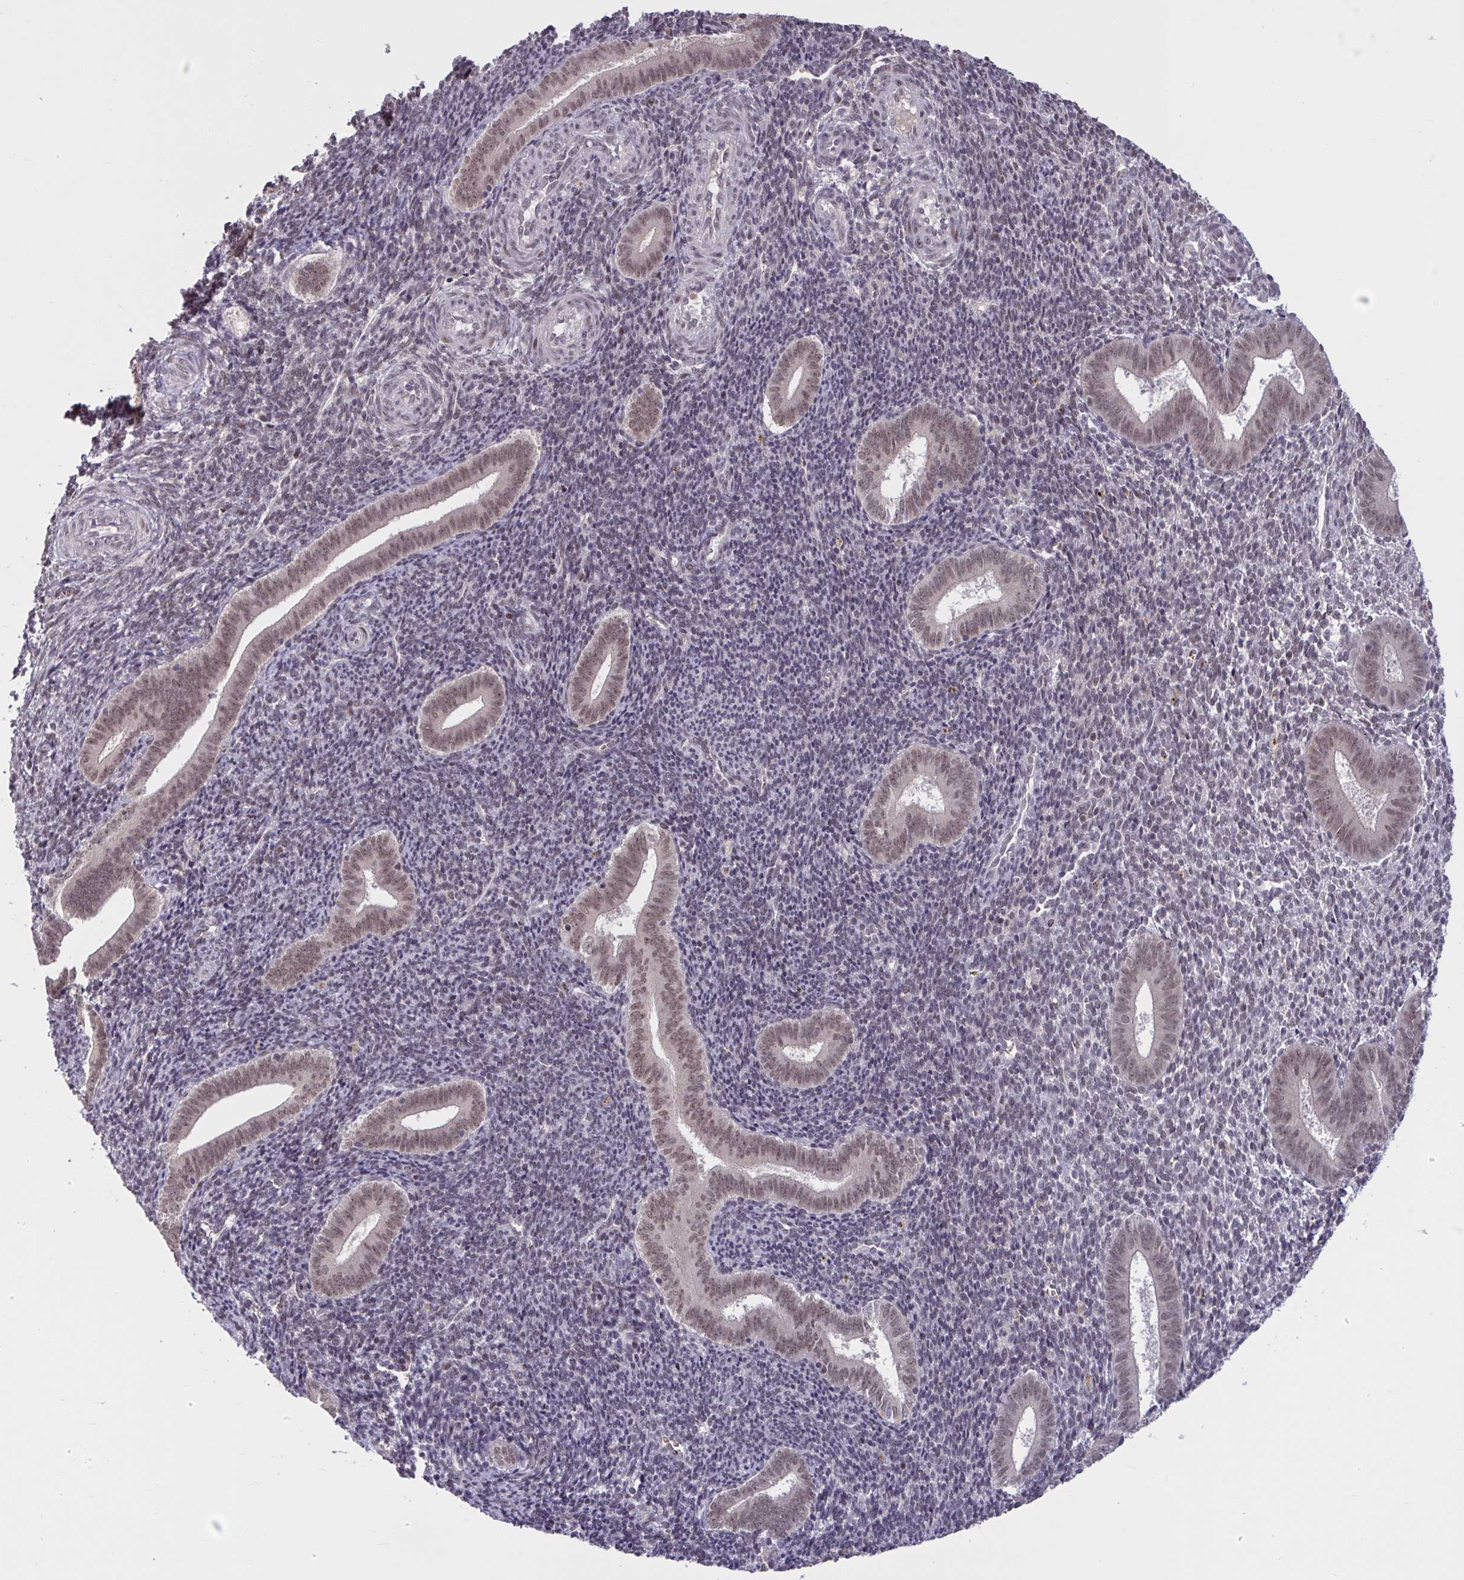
{"staining": {"intensity": "negative", "quantity": "none", "location": "none"}, "tissue": "endometrium", "cell_type": "Cells in endometrial stroma", "image_type": "normal", "snomed": [{"axis": "morphology", "description": "Normal tissue, NOS"}, {"axis": "topography", "description": "Endometrium"}], "caption": "A high-resolution micrograph shows immunohistochemistry (IHC) staining of benign endometrium, which demonstrates no significant expression in cells in endometrial stroma.", "gene": "ZNF414", "patient": {"sex": "female", "age": 25}}